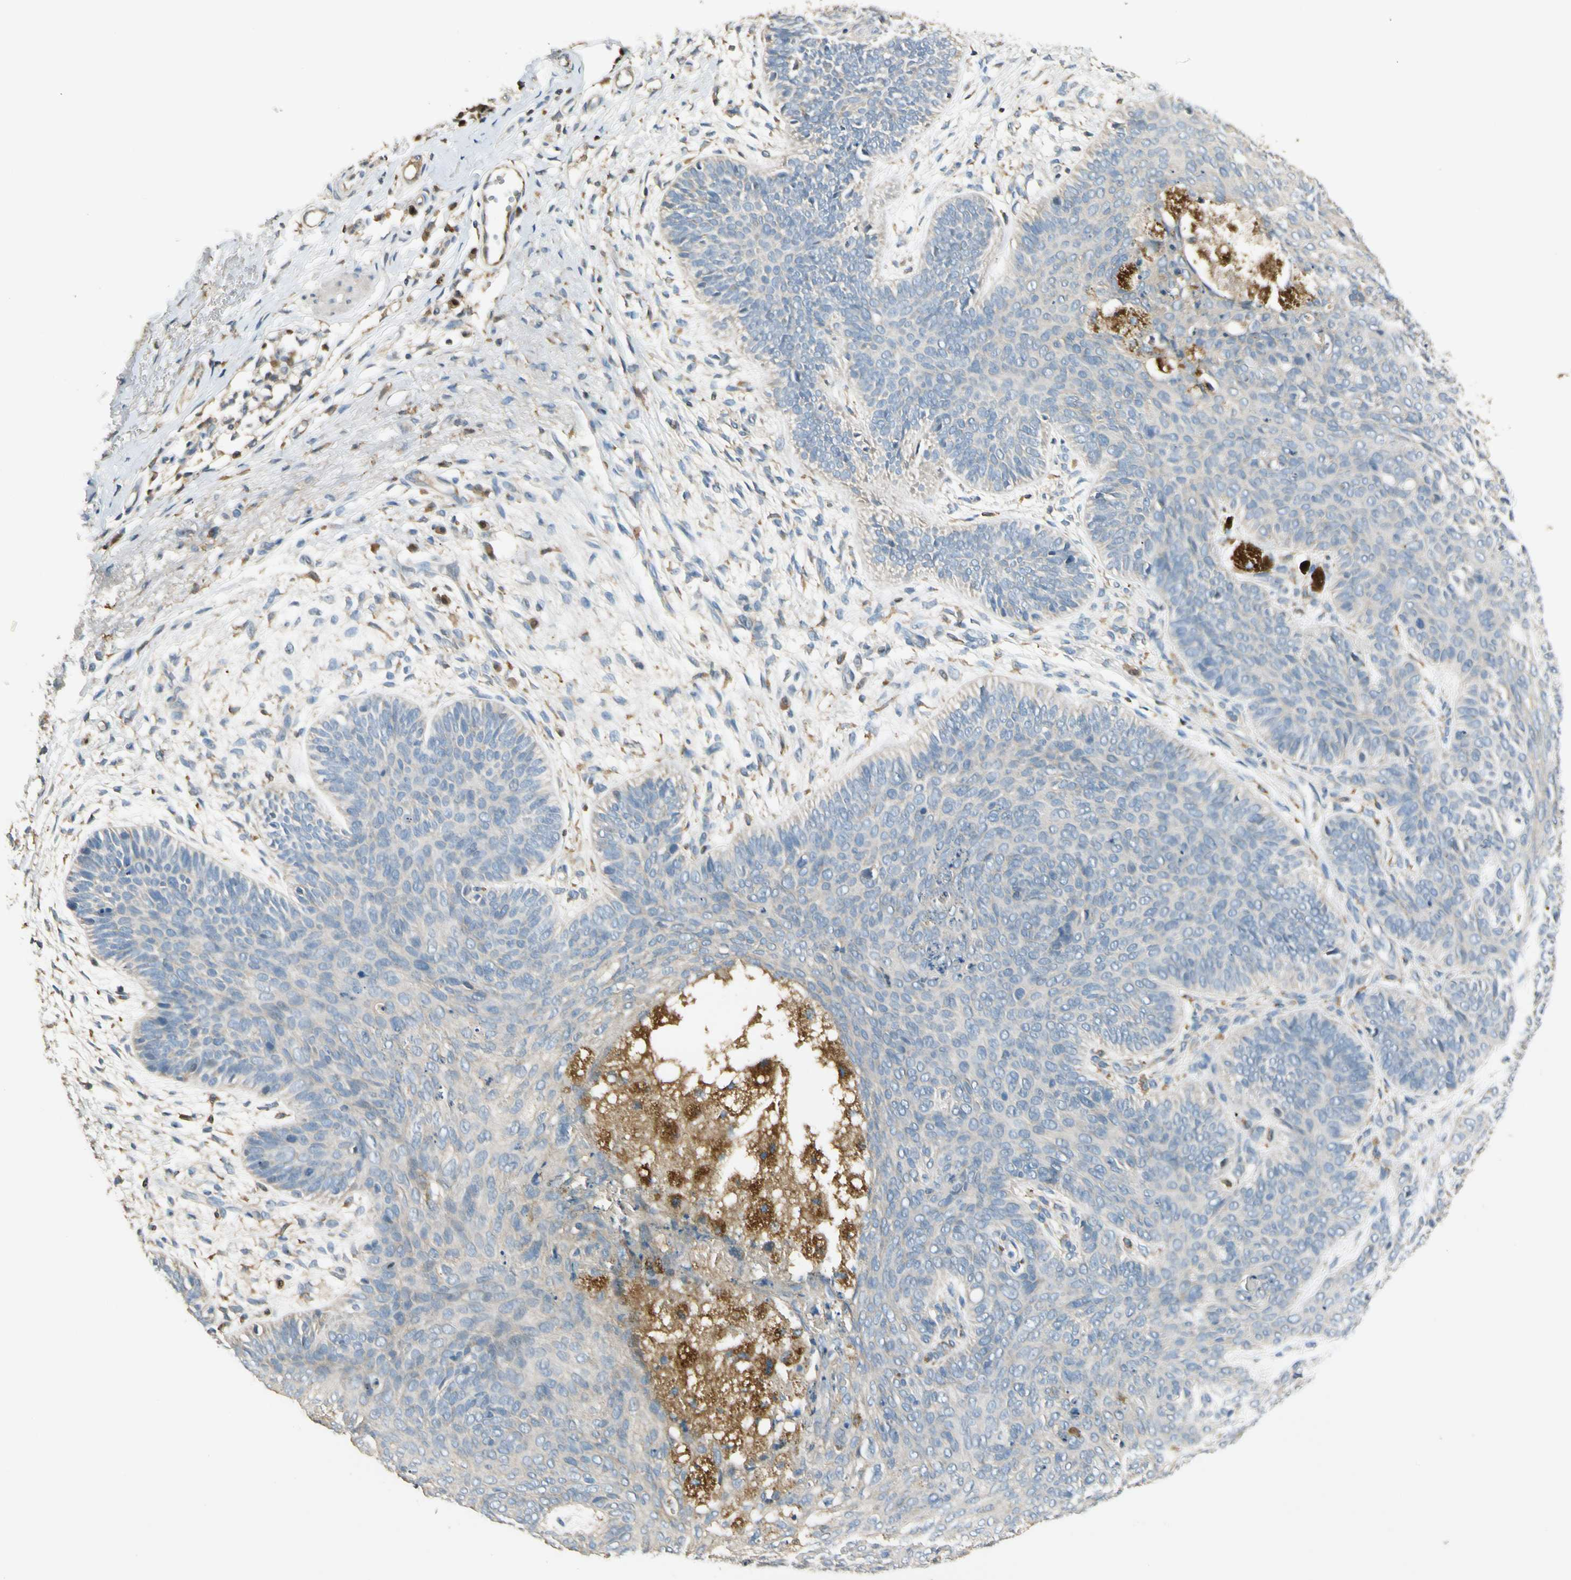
{"staining": {"intensity": "negative", "quantity": "none", "location": "none"}, "tissue": "skin cancer", "cell_type": "Tumor cells", "image_type": "cancer", "snomed": [{"axis": "morphology", "description": "Normal tissue, NOS"}, {"axis": "morphology", "description": "Basal cell carcinoma"}, {"axis": "topography", "description": "Skin"}], "caption": "Human skin basal cell carcinoma stained for a protein using immunohistochemistry (IHC) exhibits no positivity in tumor cells.", "gene": "PLXNA1", "patient": {"sex": "male", "age": 52}}